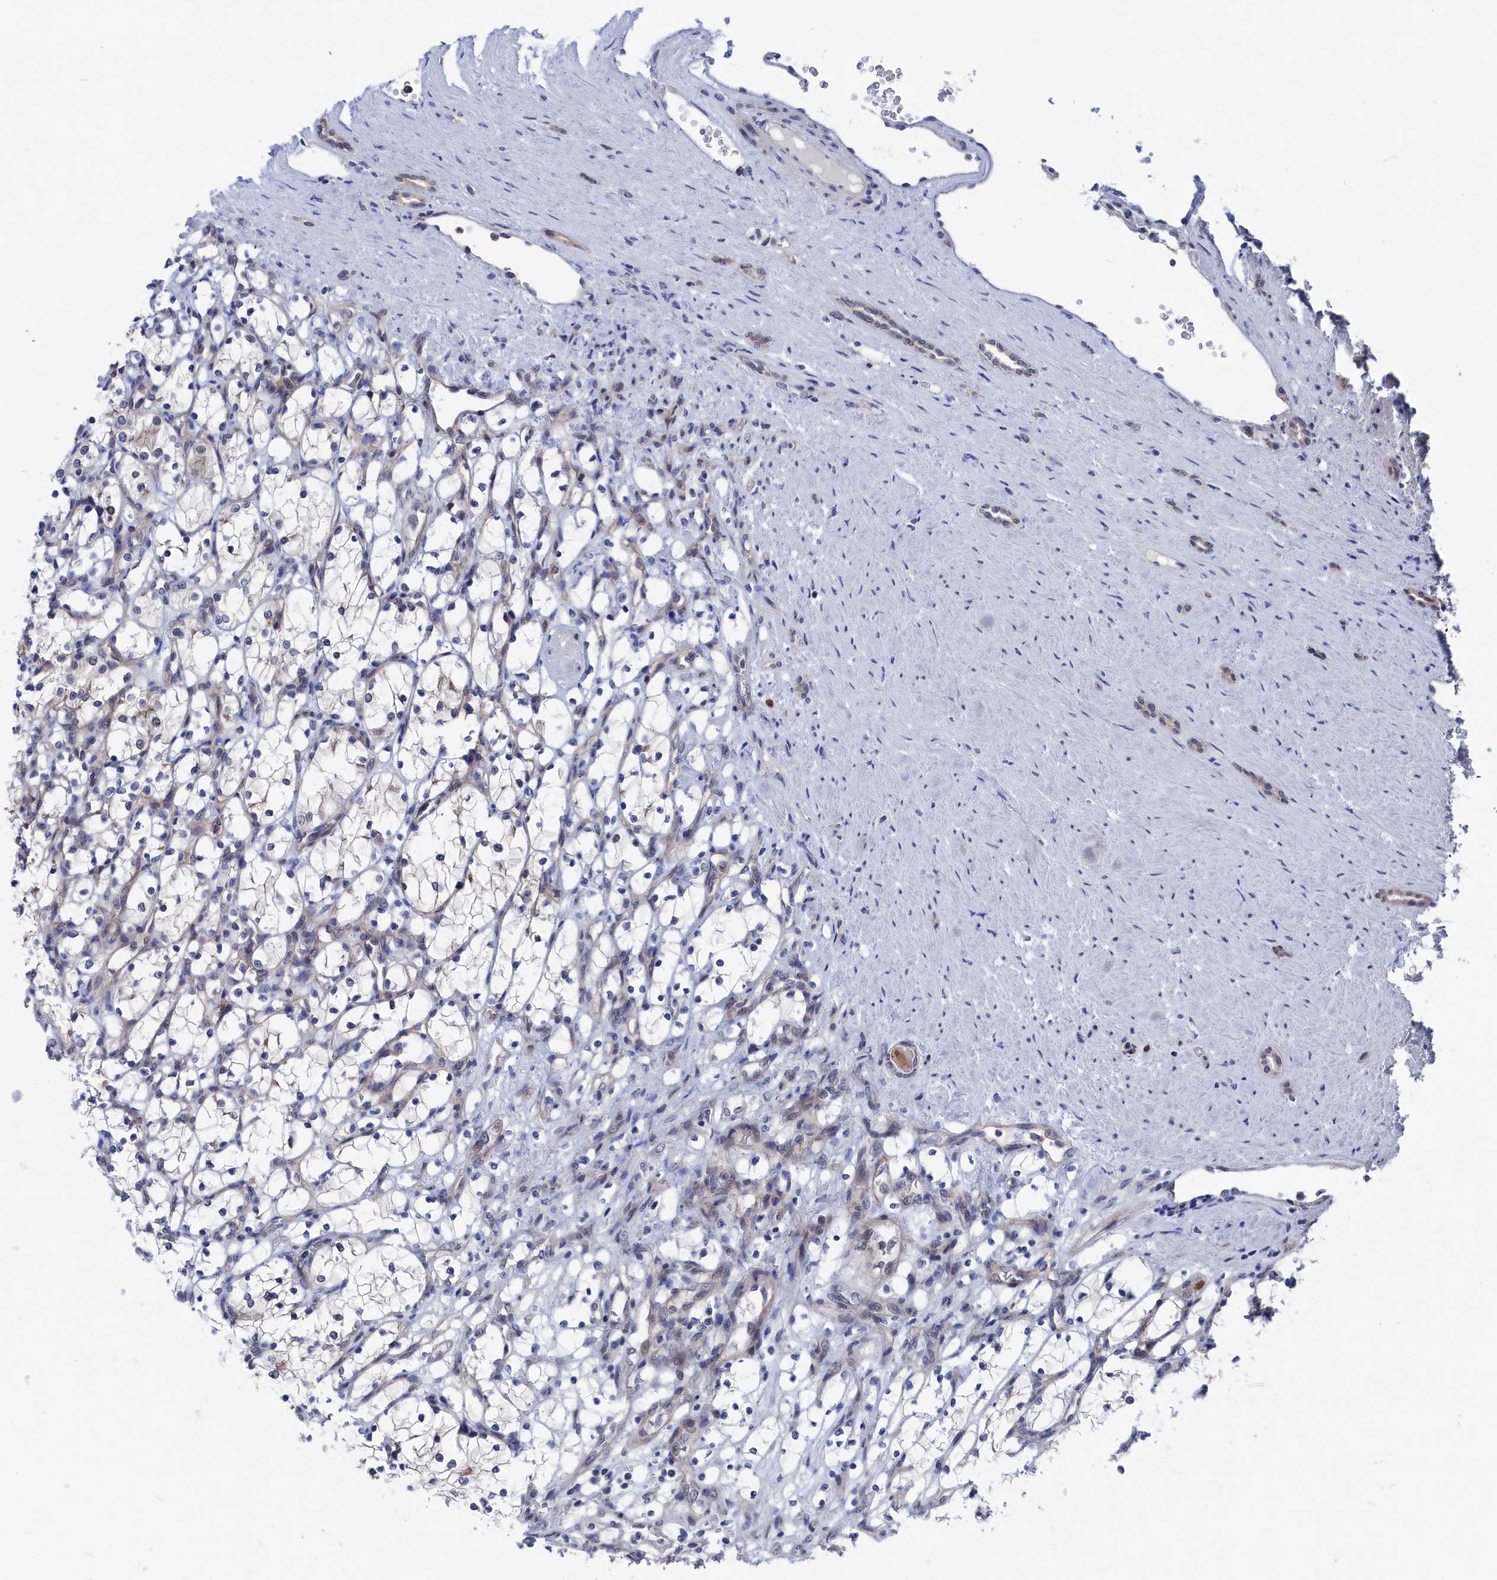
{"staining": {"intensity": "negative", "quantity": "none", "location": "none"}, "tissue": "renal cancer", "cell_type": "Tumor cells", "image_type": "cancer", "snomed": [{"axis": "morphology", "description": "Adenocarcinoma, NOS"}, {"axis": "topography", "description": "Kidney"}], "caption": "The photomicrograph reveals no staining of tumor cells in adenocarcinoma (renal).", "gene": "MARCHF3", "patient": {"sex": "female", "age": 69}}